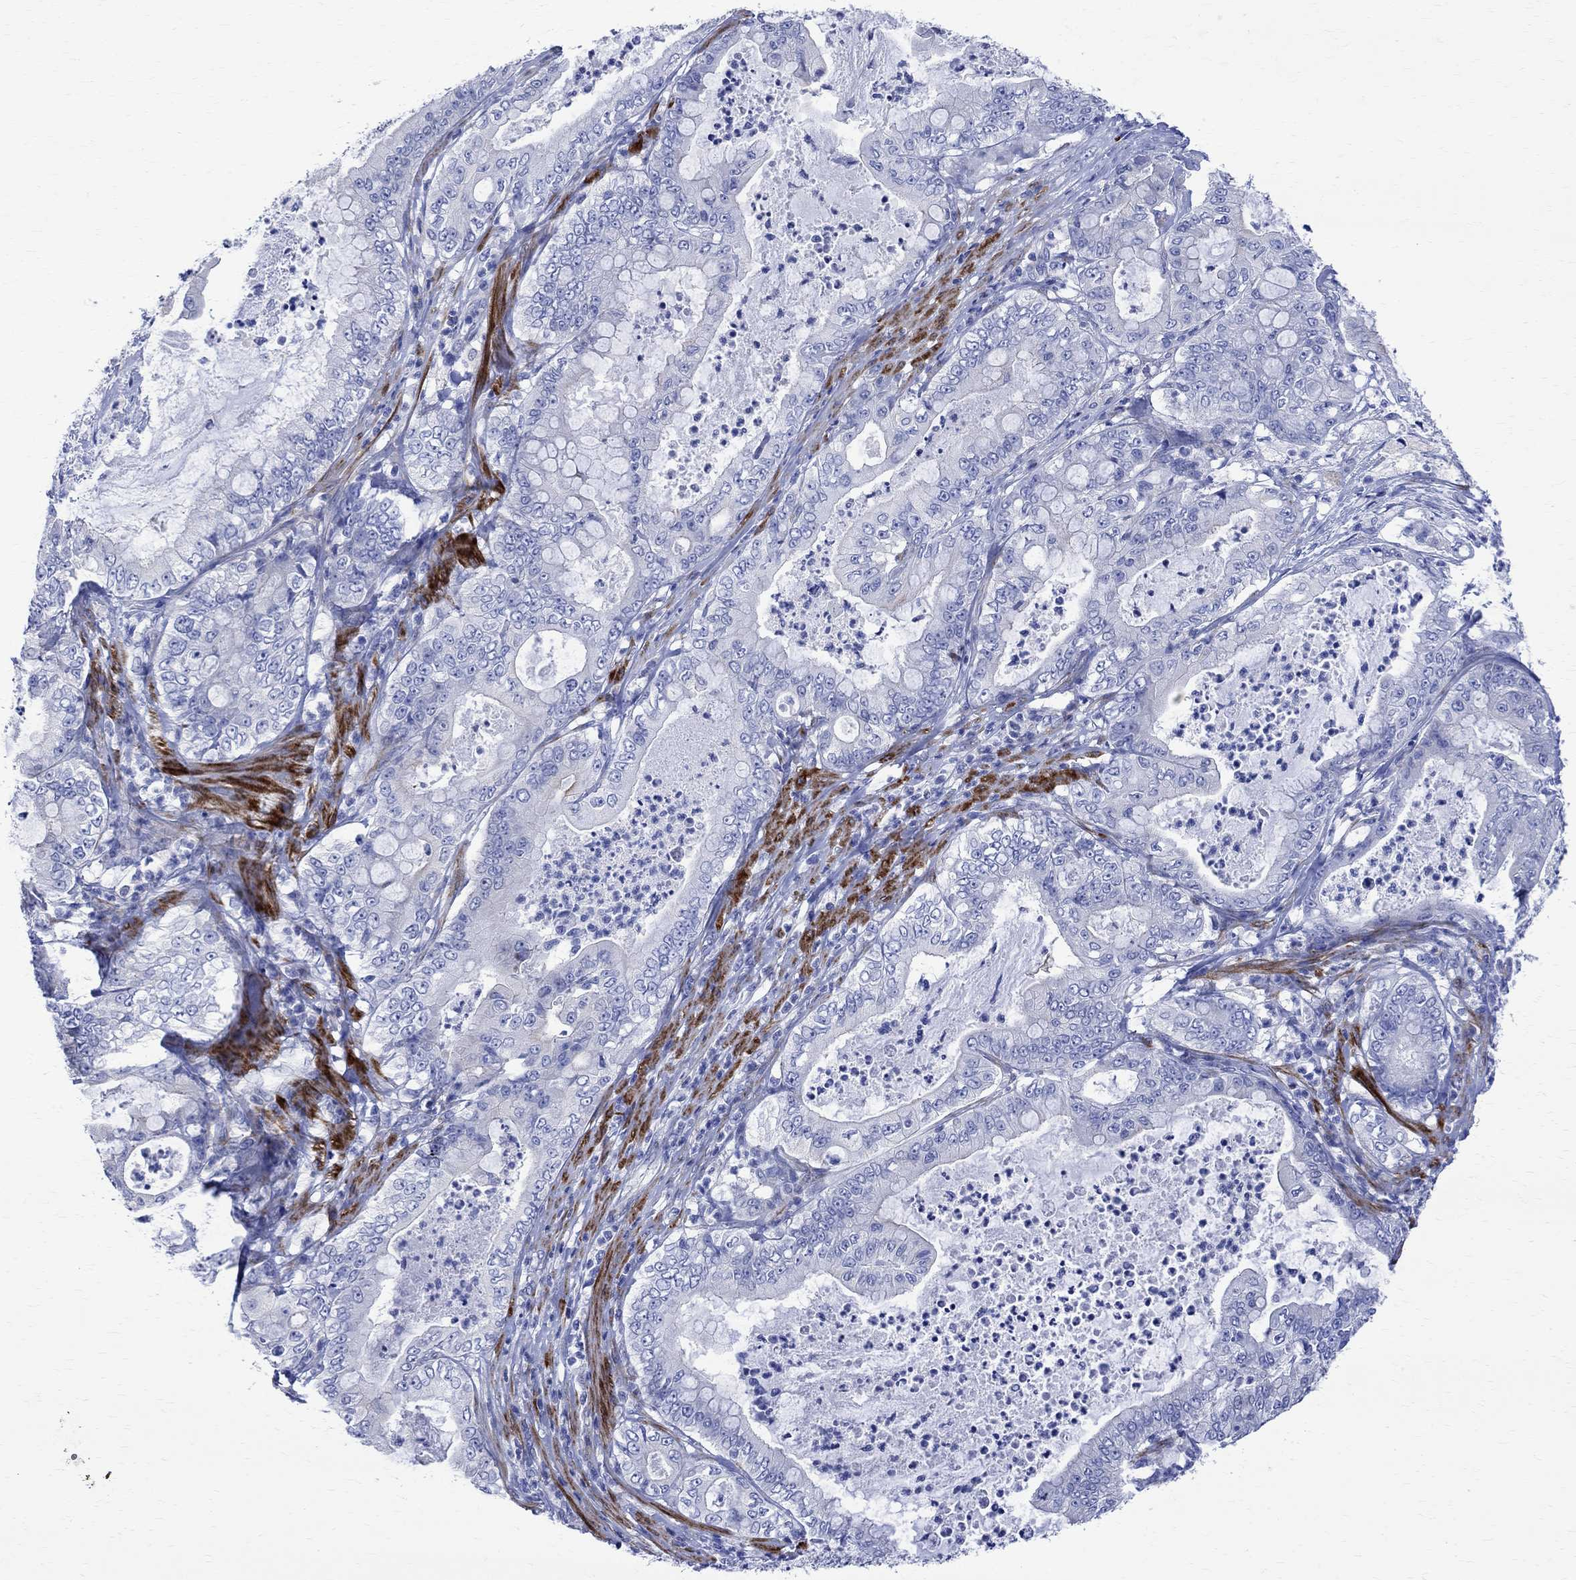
{"staining": {"intensity": "negative", "quantity": "none", "location": "none"}, "tissue": "pancreatic cancer", "cell_type": "Tumor cells", "image_type": "cancer", "snomed": [{"axis": "morphology", "description": "Adenocarcinoma, NOS"}, {"axis": "topography", "description": "Pancreas"}], "caption": "Tumor cells show no significant protein expression in pancreatic cancer (adenocarcinoma).", "gene": "PARVB", "patient": {"sex": "male", "age": 71}}